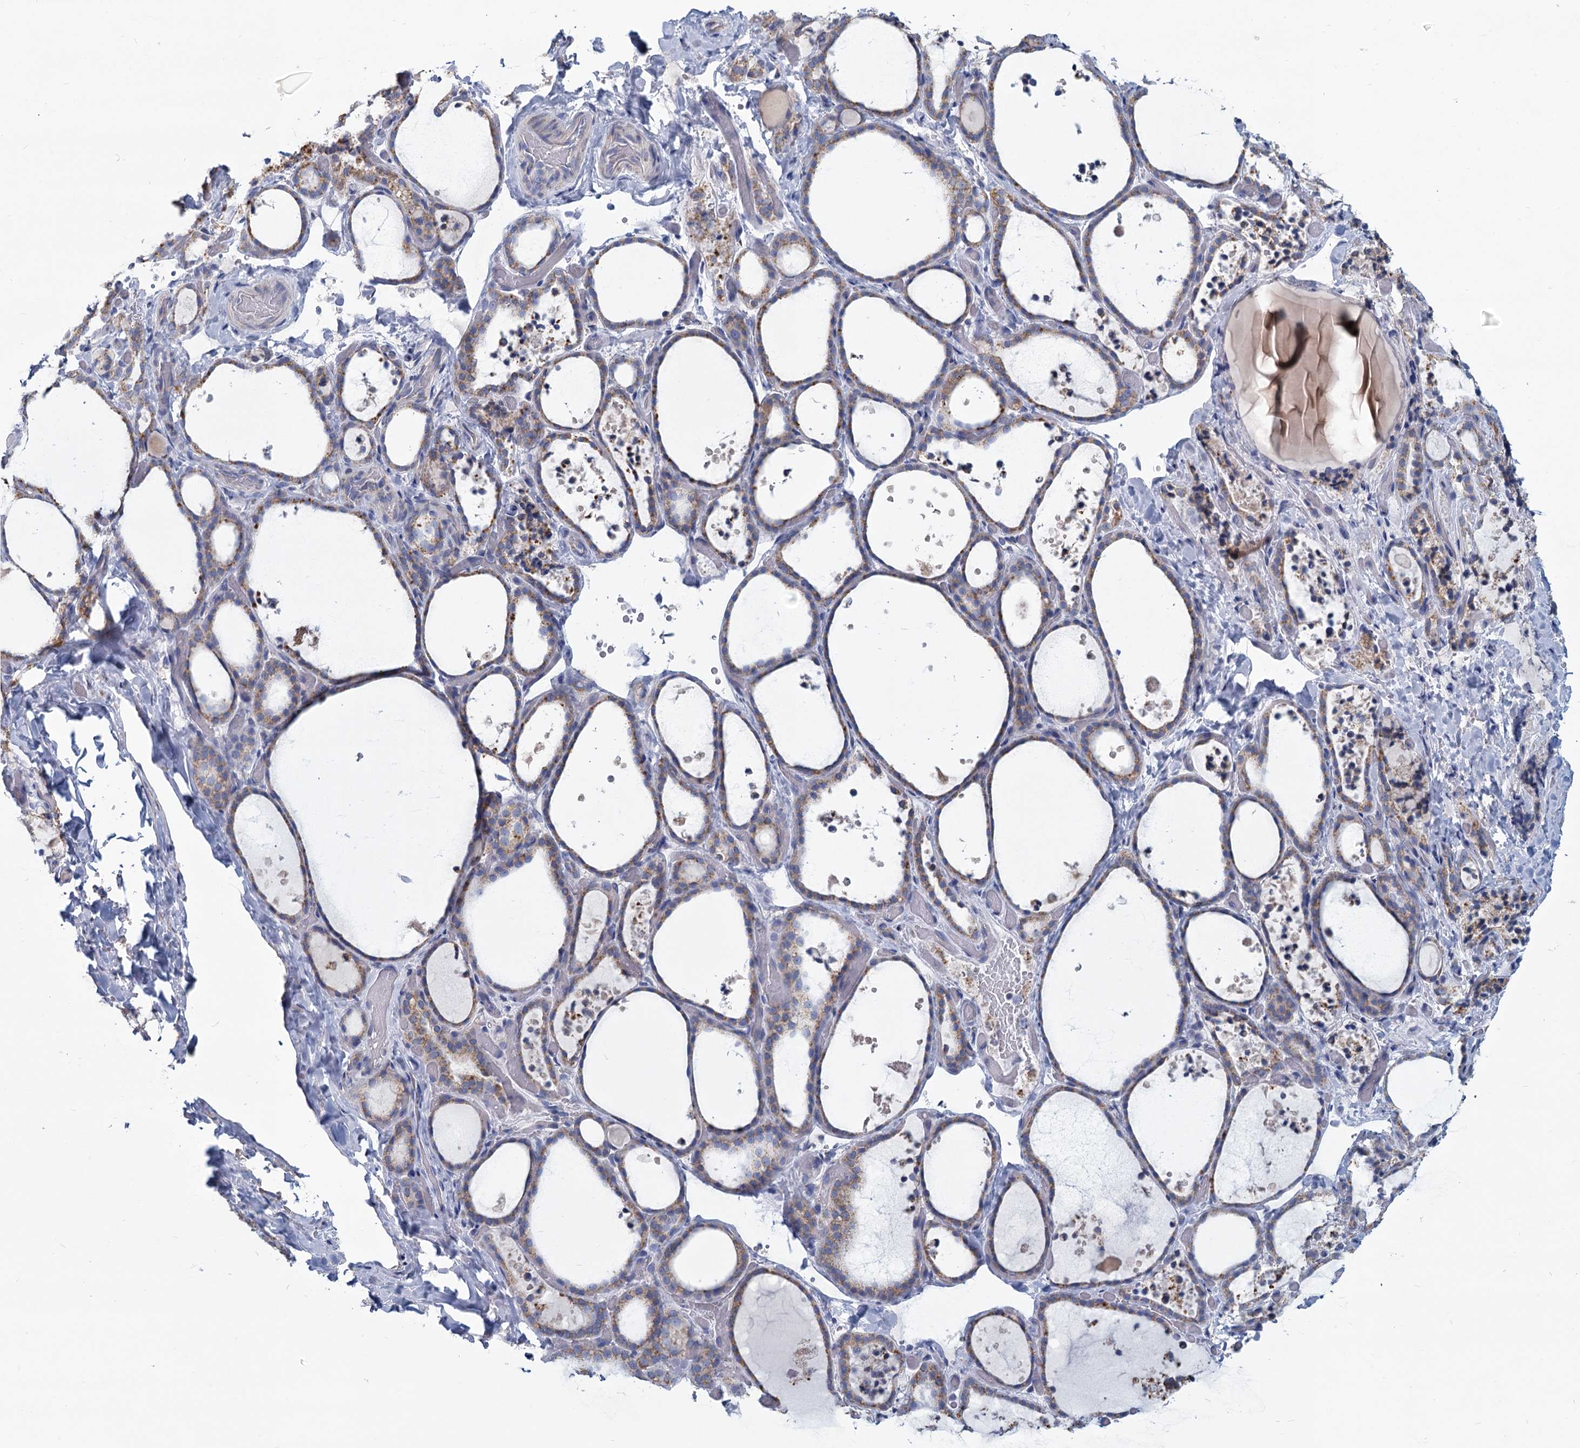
{"staining": {"intensity": "weak", "quantity": "25%-75%", "location": "cytoplasmic/membranous"}, "tissue": "thyroid gland", "cell_type": "Glandular cells", "image_type": "normal", "snomed": [{"axis": "morphology", "description": "Normal tissue, NOS"}, {"axis": "topography", "description": "Thyroid gland"}], "caption": "Protein staining of benign thyroid gland shows weak cytoplasmic/membranous staining in approximately 25%-75% of glandular cells.", "gene": "NDUFC2", "patient": {"sex": "female", "age": 44}}